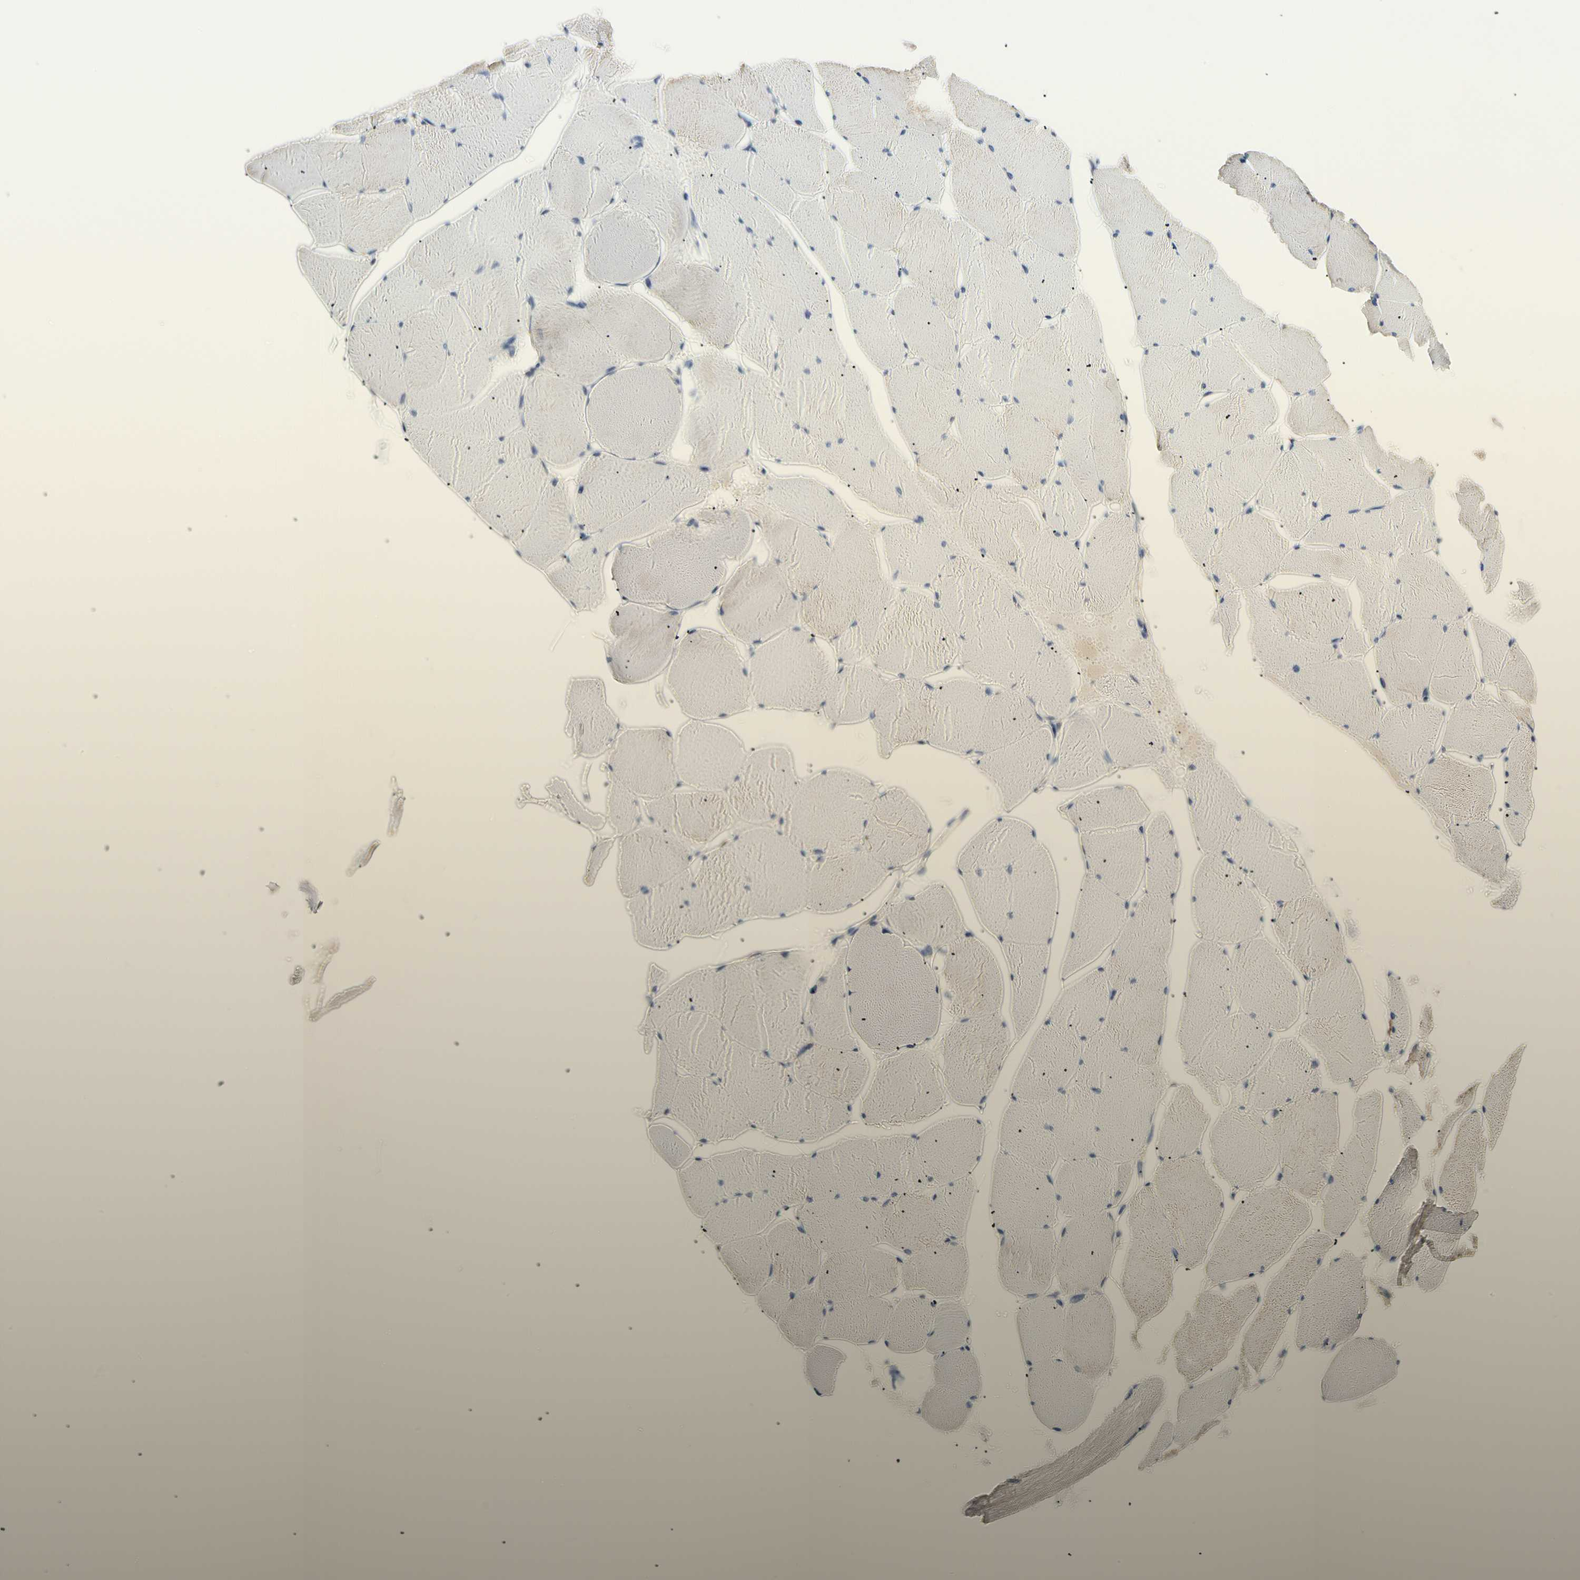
{"staining": {"intensity": "moderate", "quantity": "<25%", "location": "cytoplasmic/membranous"}, "tissue": "skeletal muscle", "cell_type": "Myocytes", "image_type": "normal", "snomed": [{"axis": "morphology", "description": "Normal tissue, NOS"}, {"axis": "topography", "description": "Skeletal muscle"}, {"axis": "topography", "description": "Salivary gland"}], "caption": "Normal skeletal muscle was stained to show a protein in brown. There is low levels of moderate cytoplasmic/membranous expression in approximately <25% of myocytes.", "gene": "PLGRKT", "patient": {"sex": "male", "age": 62}}